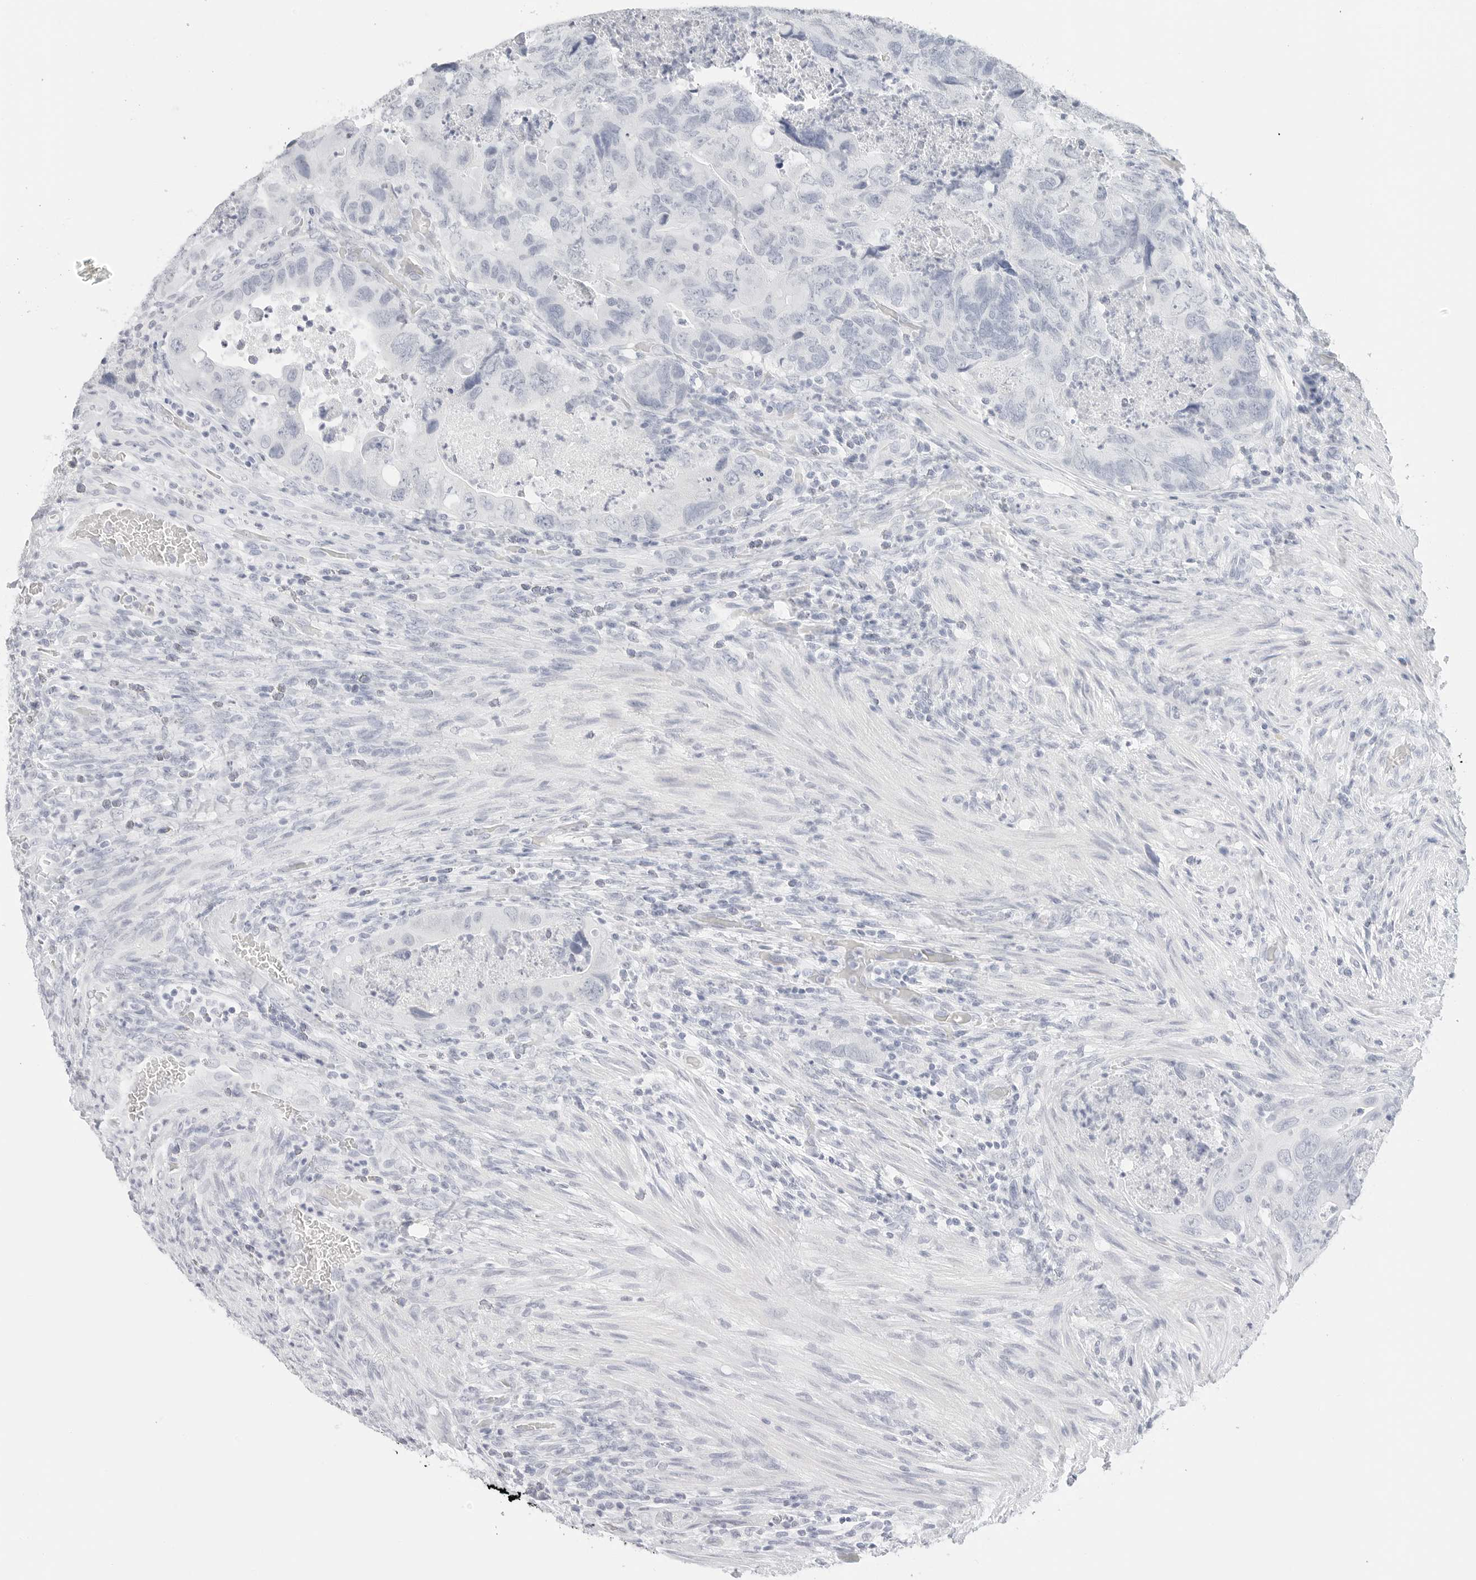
{"staining": {"intensity": "negative", "quantity": "none", "location": "none"}, "tissue": "colorectal cancer", "cell_type": "Tumor cells", "image_type": "cancer", "snomed": [{"axis": "morphology", "description": "Adenocarcinoma, NOS"}, {"axis": "topography", "description": "Rectum"}], "caption": "DAB immunohistochemical staining of human adenocarcinoma (colorectal) exhibits no significant positivity in tumor cells.", "gene": "TFF2", "patient": {"sex": "male", "age": 63}}